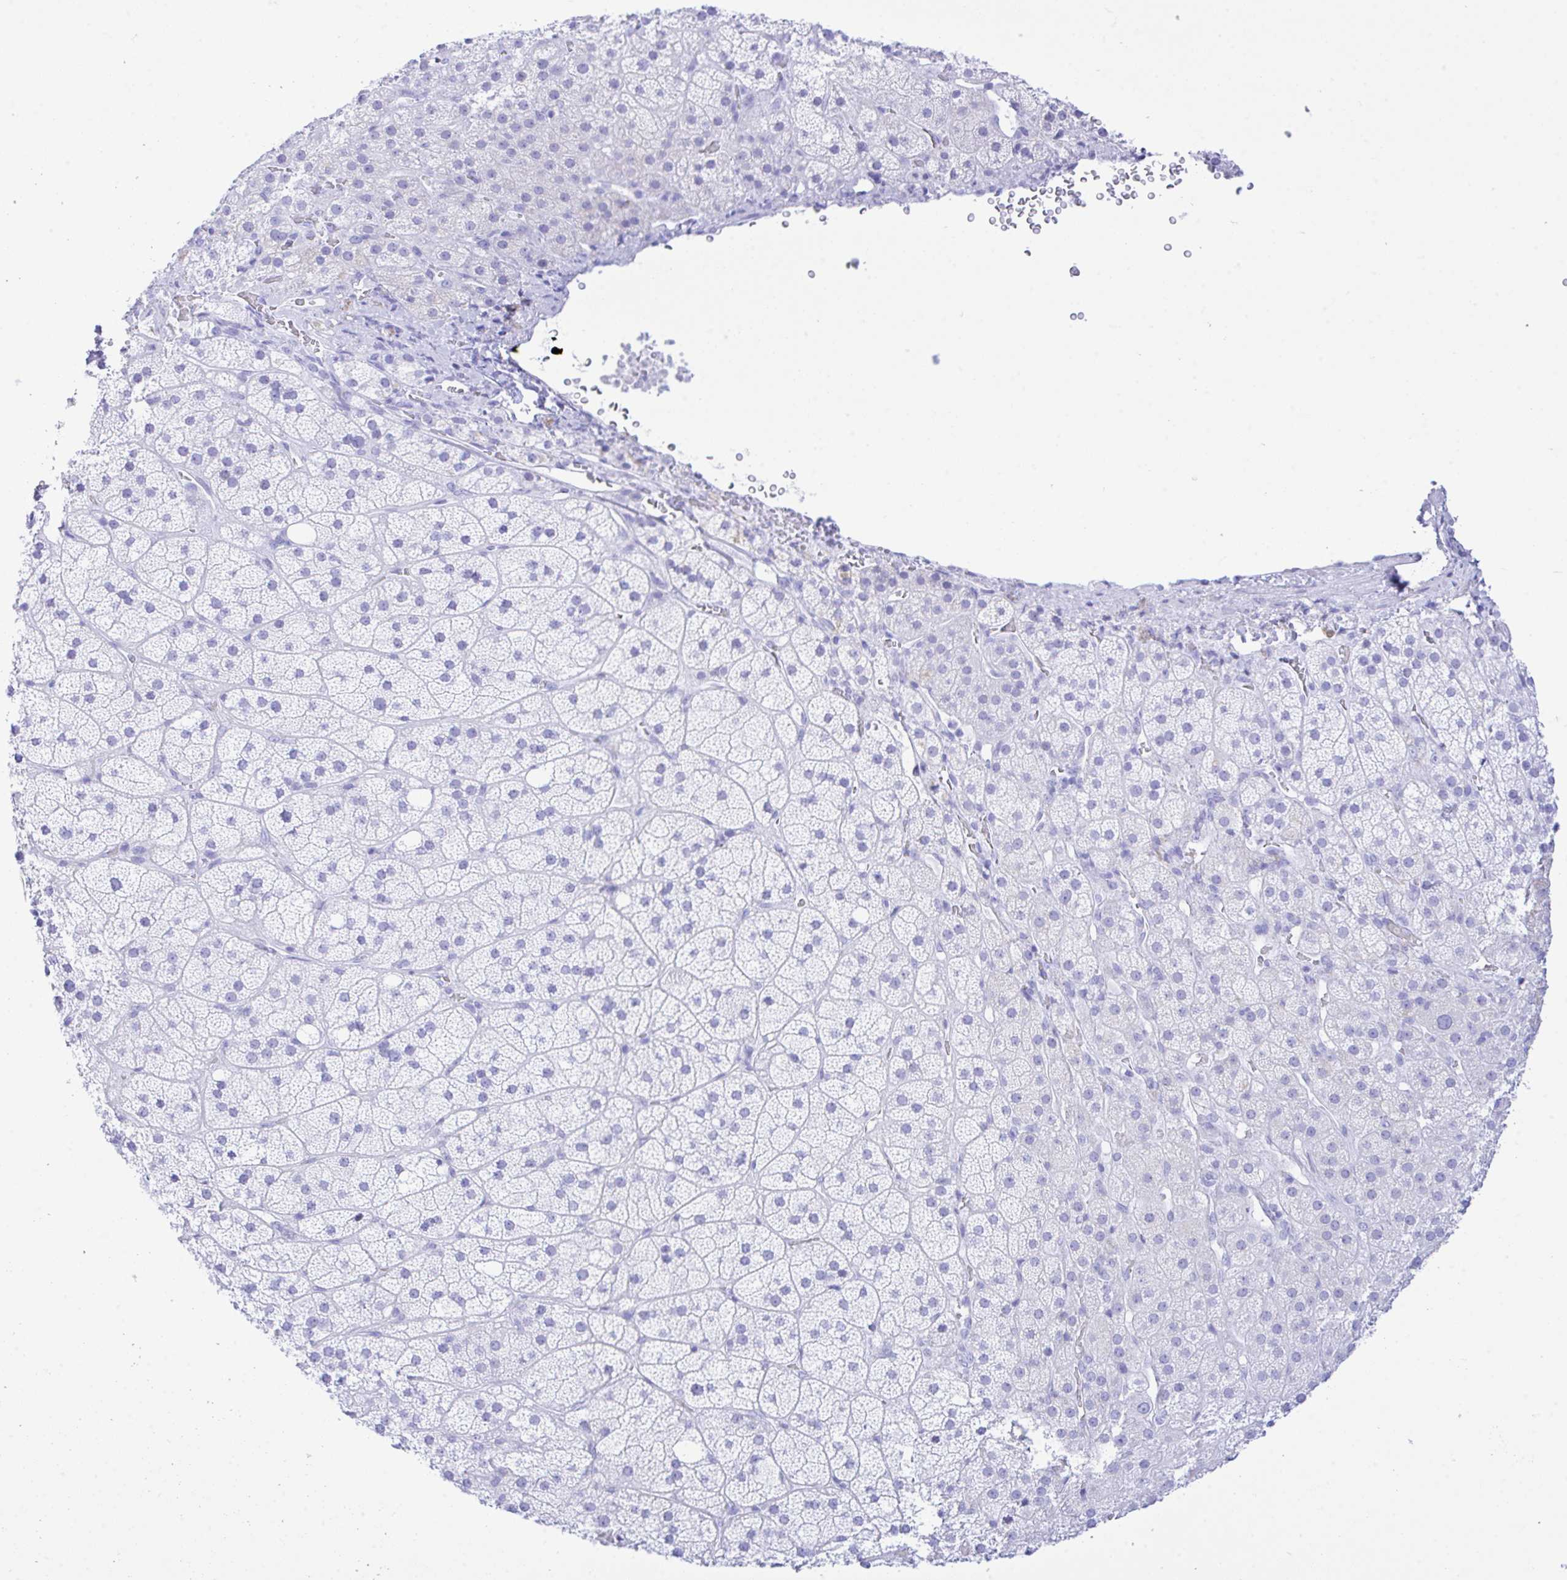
{"staining": {"intensity": "negative", "quantity": "none", "location": "none"}, "tissue": "adrenal gland", "cell_type": "Glandular cells", "image_type": "normal", "snomed": [{"axis": "morphology", "description": "Normal tissue, NOS"}, {"axis": "topography", "description": "Adrenal gland"}], "caption": "Immunohistochemical staining of unremarkable adrenal gland exhibits no significant positivity in glandular cells. (Stains: DAB (3,3'-diaminobenzidine) immunohistochemistry with hematoxylin counter stain, Microscopy: brightfield microscopy at high magnification).", "gene": "SELENOV", "patient": {"sex": "male", "age": 57}}